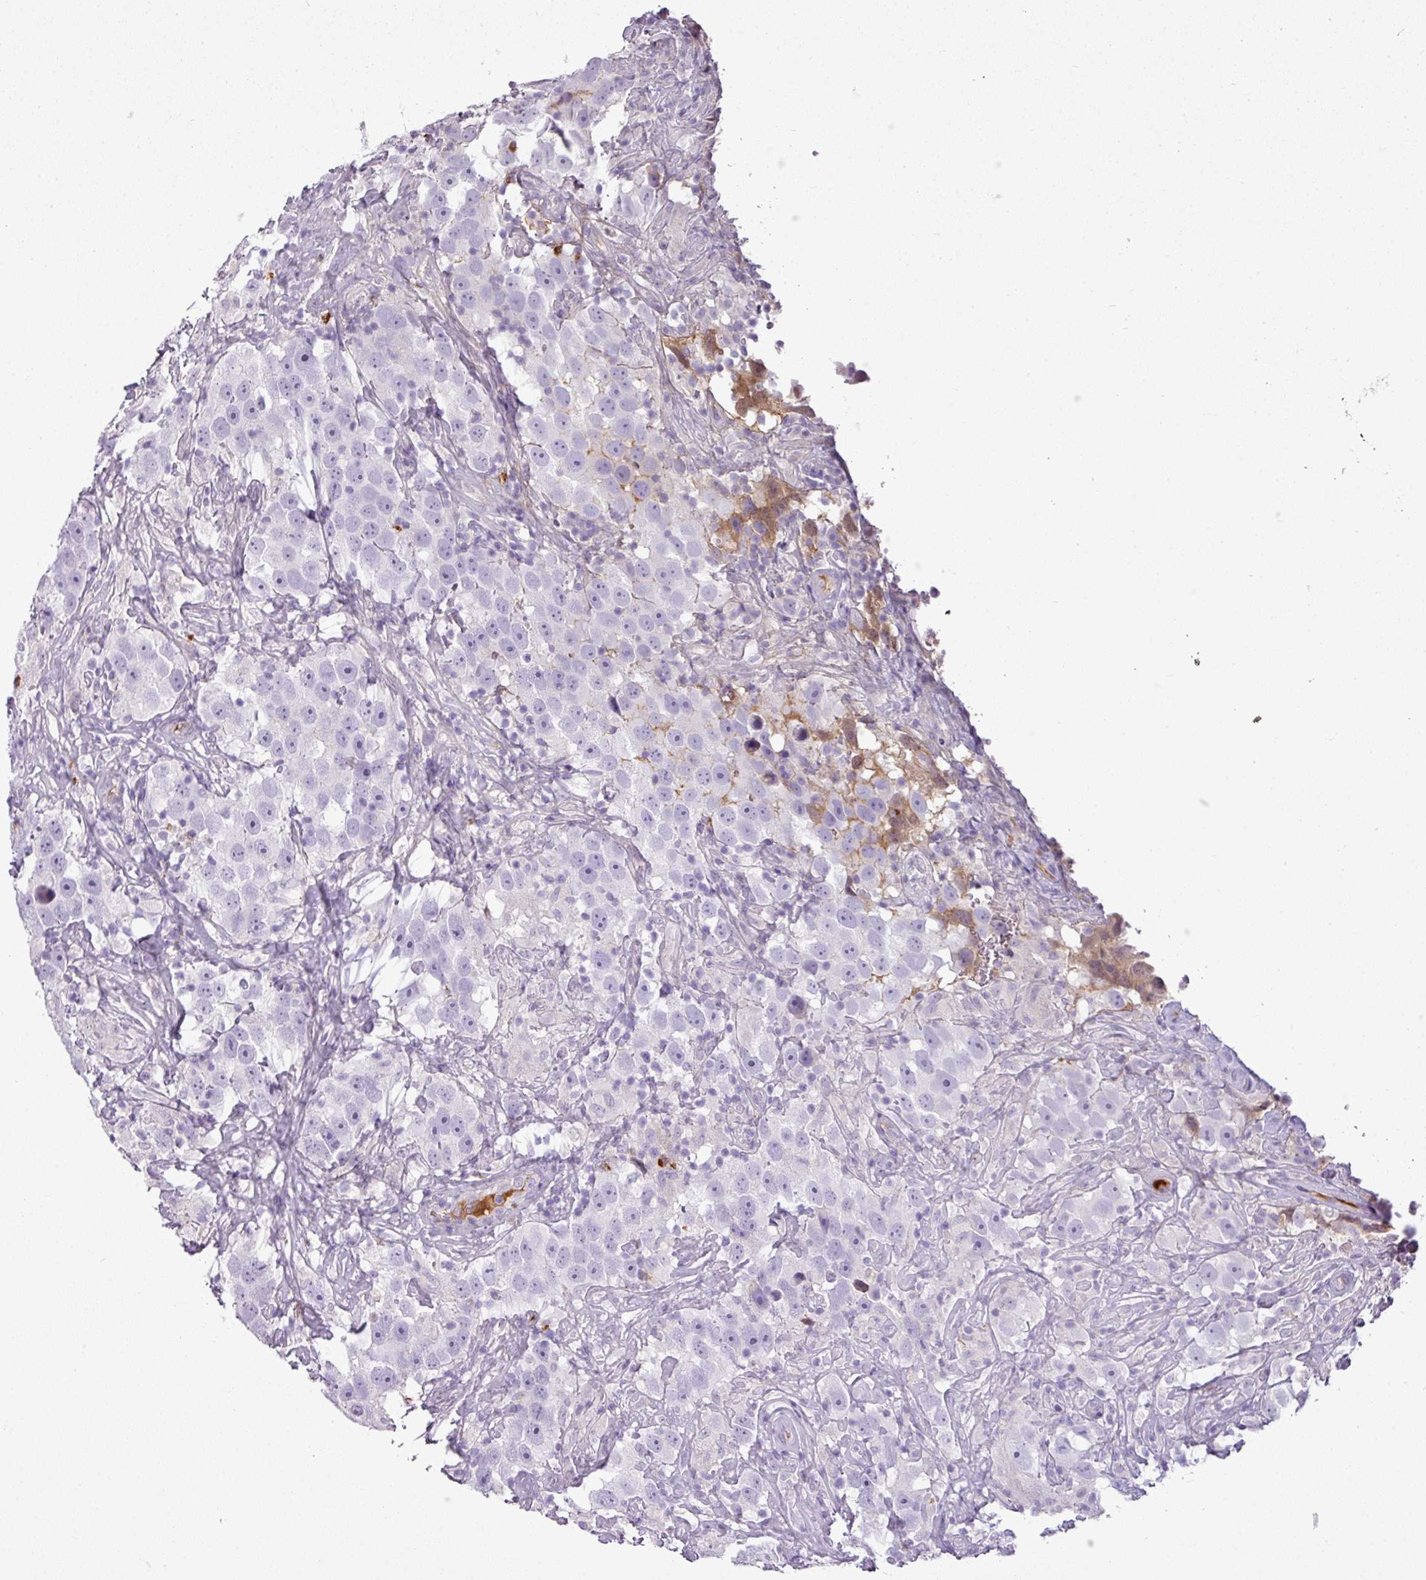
{"staining": {"intensity": "negative", "quantity": "none", "location": "none"}, "tissue": "testis cancer", "cell_type": "Tumor cells", "image_type": "cancer", "snomed": [{"axis": "morphology", "description": "Seminoma, NOS"}, {"axis": "topography", "description": "Testis"}], "caption": "Immunohistochemistry (IHC) image of testis cancer (seminoma) stained for a protein (brown), which demonstrates no positivity in tumor cells. The staining was performed using DAB to visualize the protein expression in brown, while the nuclei were stained in blue with hematoxylin (Magnification: 20x).", "gene": "C4B", "patient": {"sex": "male", "age": 49}}